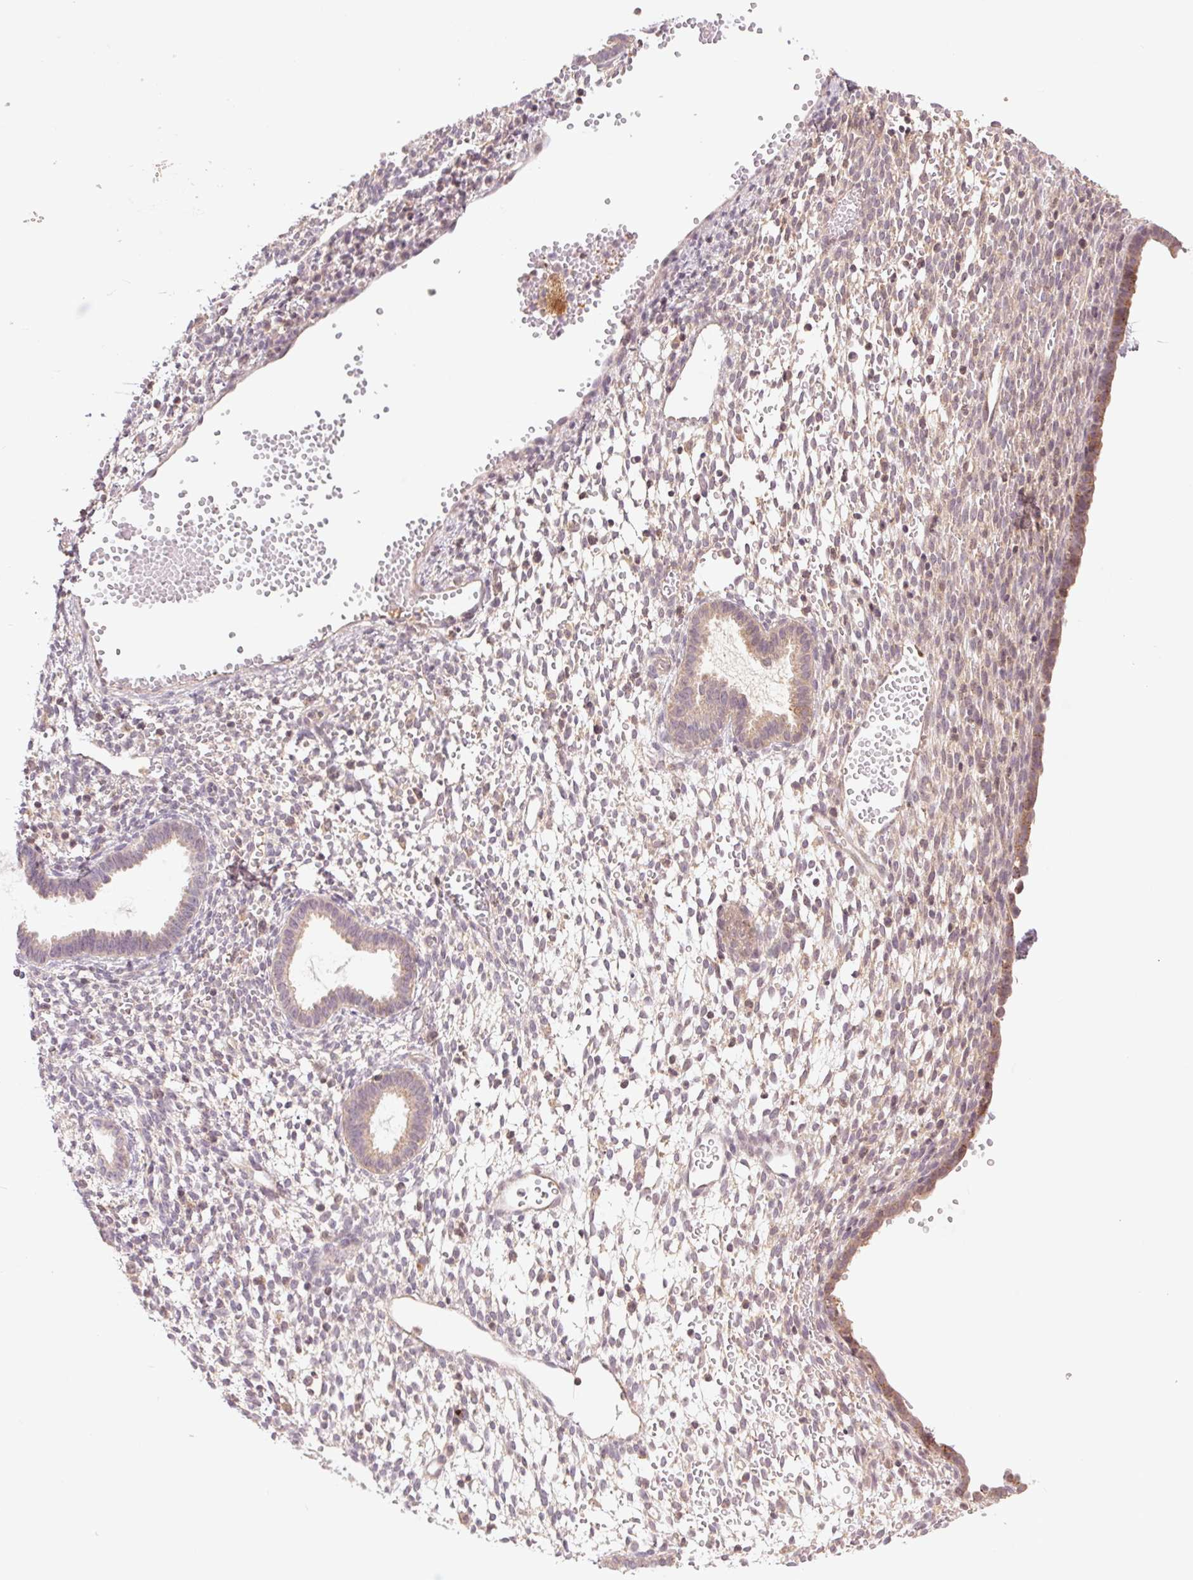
{"staining": {"intensity": "negative", "quantity": "none", "location": "none"}, "tissue": "endometrium", "cell_type": "Cells in endometrial stroma", "image_type": "normal", "snomed": [{"axis": "morphology", "description": "Normal tissue, NOS"}, {"axis": "topography", "description": "Endometrium"}], "caption": "Immunohistochemistry of unremarkable endometrium exhibits no expression in cells in endometrial stroma.", "gene": "BNIP5", "patient": {"sex": "female", "age": 36}}